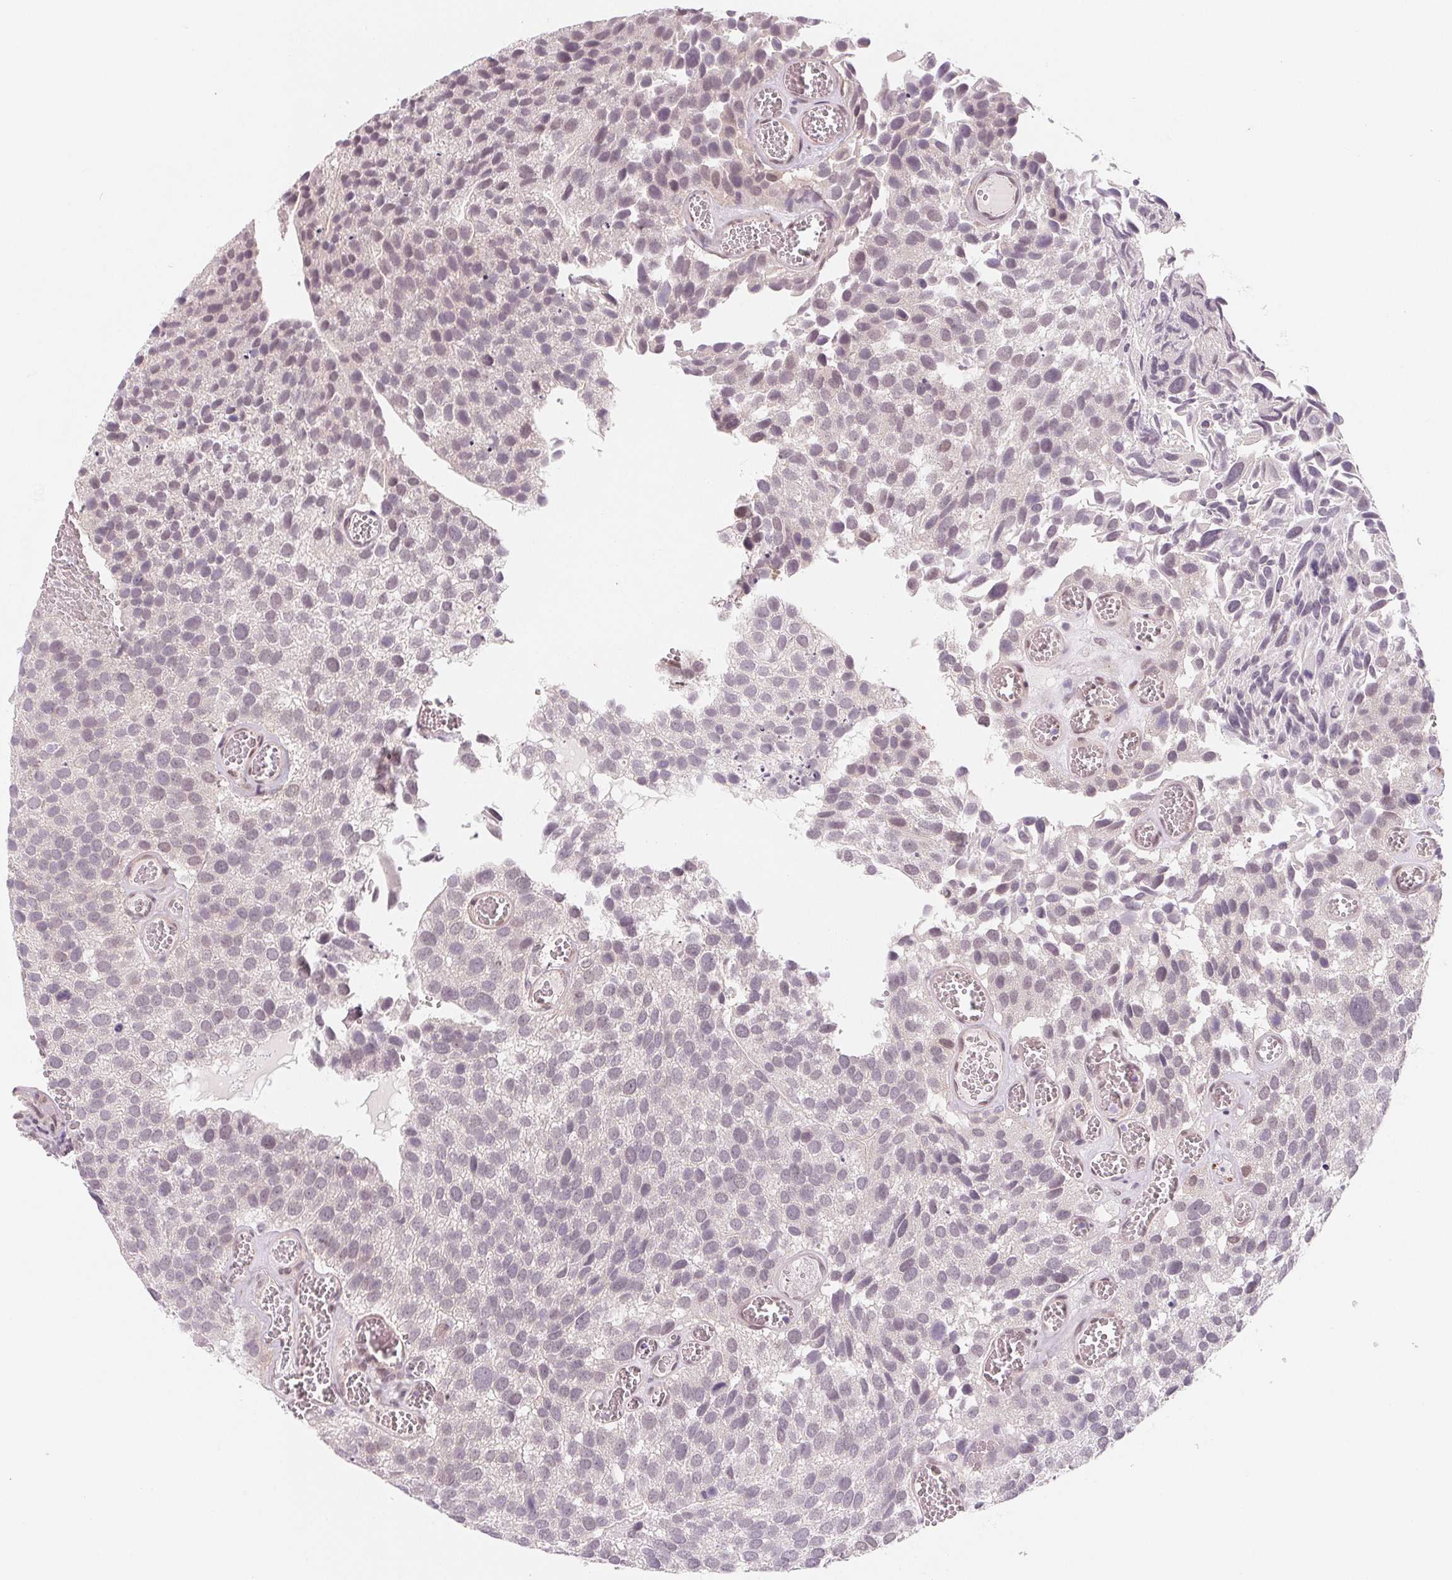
{"staining": {"intensity": "negative", "quantity": "none", "location": "none"}, "tissue": "urothelial cancer", "cell_type": "Tumor cells", "image_type": "cancer", "snomed": [{"axis": "morphology", "description": "Urothelial carcinoma, Low grade"}, {"axis": "topography", "description": "Urinary bladder"}], "caption": "Immunohistochemistry (IHC) histopathology image of human urothelial cancer stained for a protein (brown), which shows no positivity in tumor cells.", "gene": "CFC1", "patient": {"sex": "female", "age": 69}}